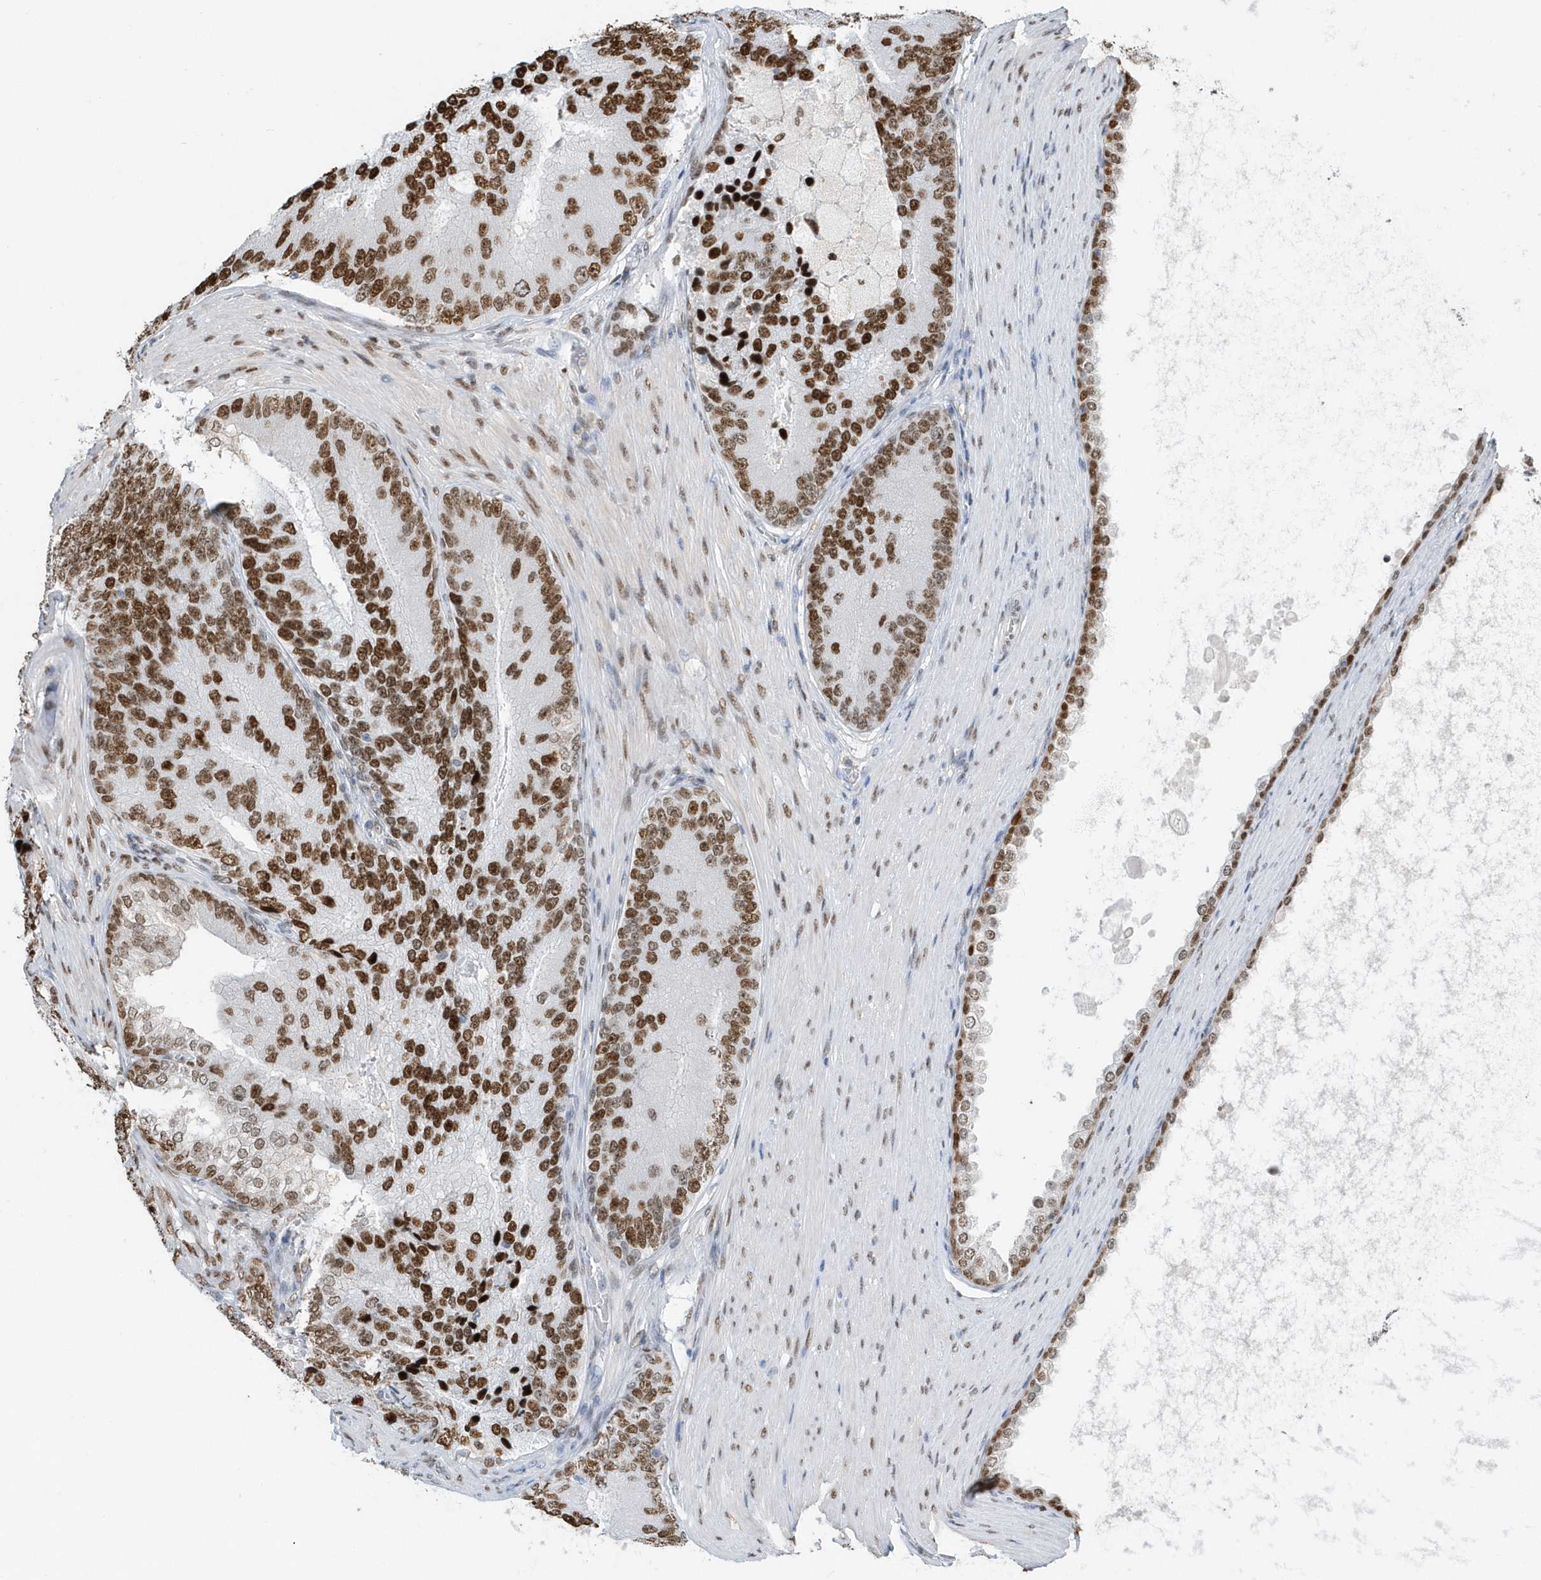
{"staining": {"intensity": "strong", "quantity": ">75%", "location": "nuclear"}, "tissue": "prostate cancer", "cell_type": "Tumor cells", "image_type": "cancer", "snomed": [{"axis": "morphology", "description": "Adenocarcinoma, High grade"}, {"axis": "topography", "description": "Prostate"}], "caption": "Protein staining reveals strong nuclear positivity in about >75% of tumor cells in prostate cancer. (Brightfield microscopy of DAB IHC at high magnification).", "gene": "MACROH2A2", "patient": {"sex": "male", "age": 70}}